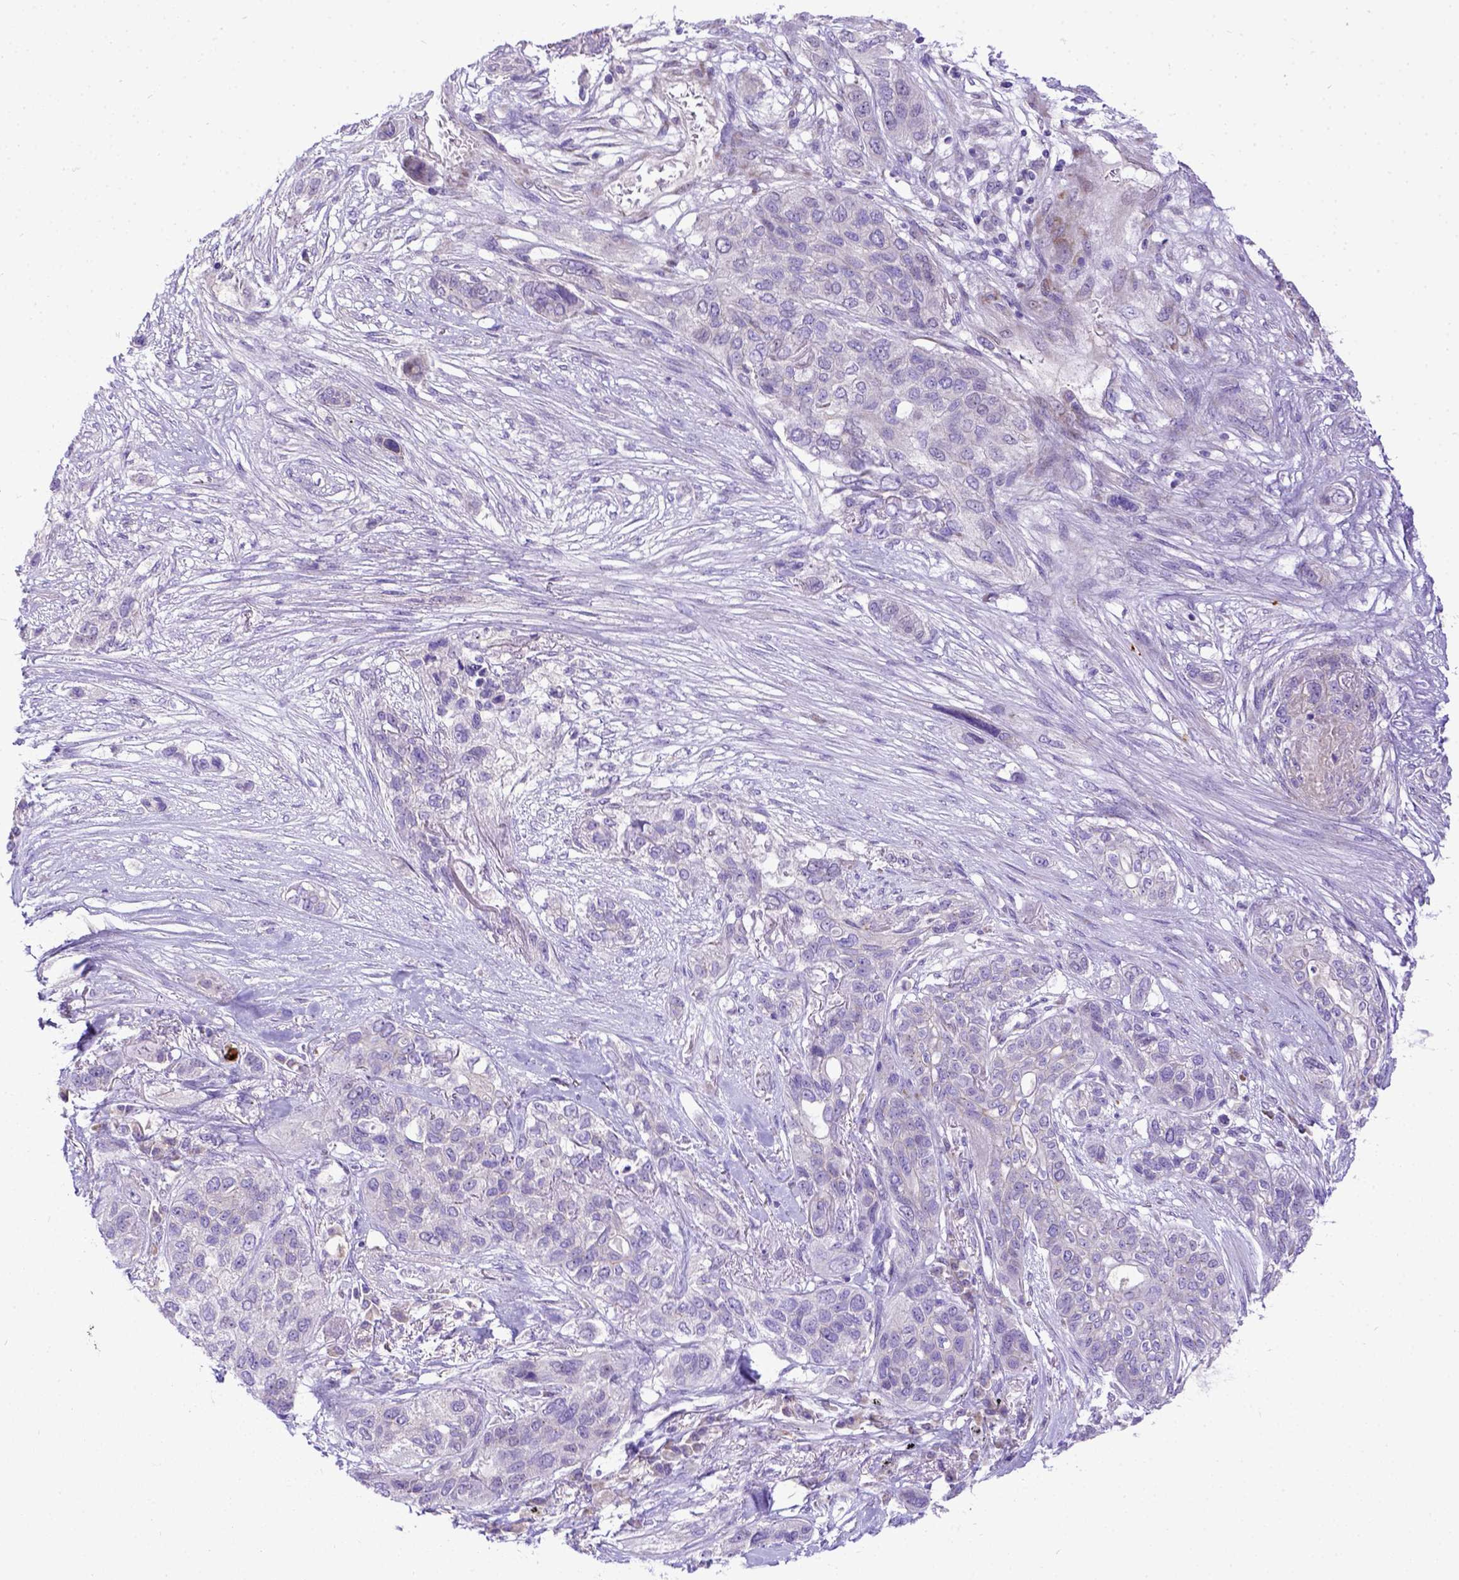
{"staining": {"intensity": "negative", "quantity": "none", "location": "none"}, "tissue": "lung cancer", "cell_type": "Tumor cells", "image_type": "cancer", "snomed": [{"axis": "morphology", "description": "Squamous cell carcinoma, NOS"}, {"axis": "topography", "description": "Lung"}], "caption": "Tumor cells show no significant protein expression in lung squamous cell carcinoma.", "gene": "CFAP300", "patient": {"sex": "female", "age": 70}}